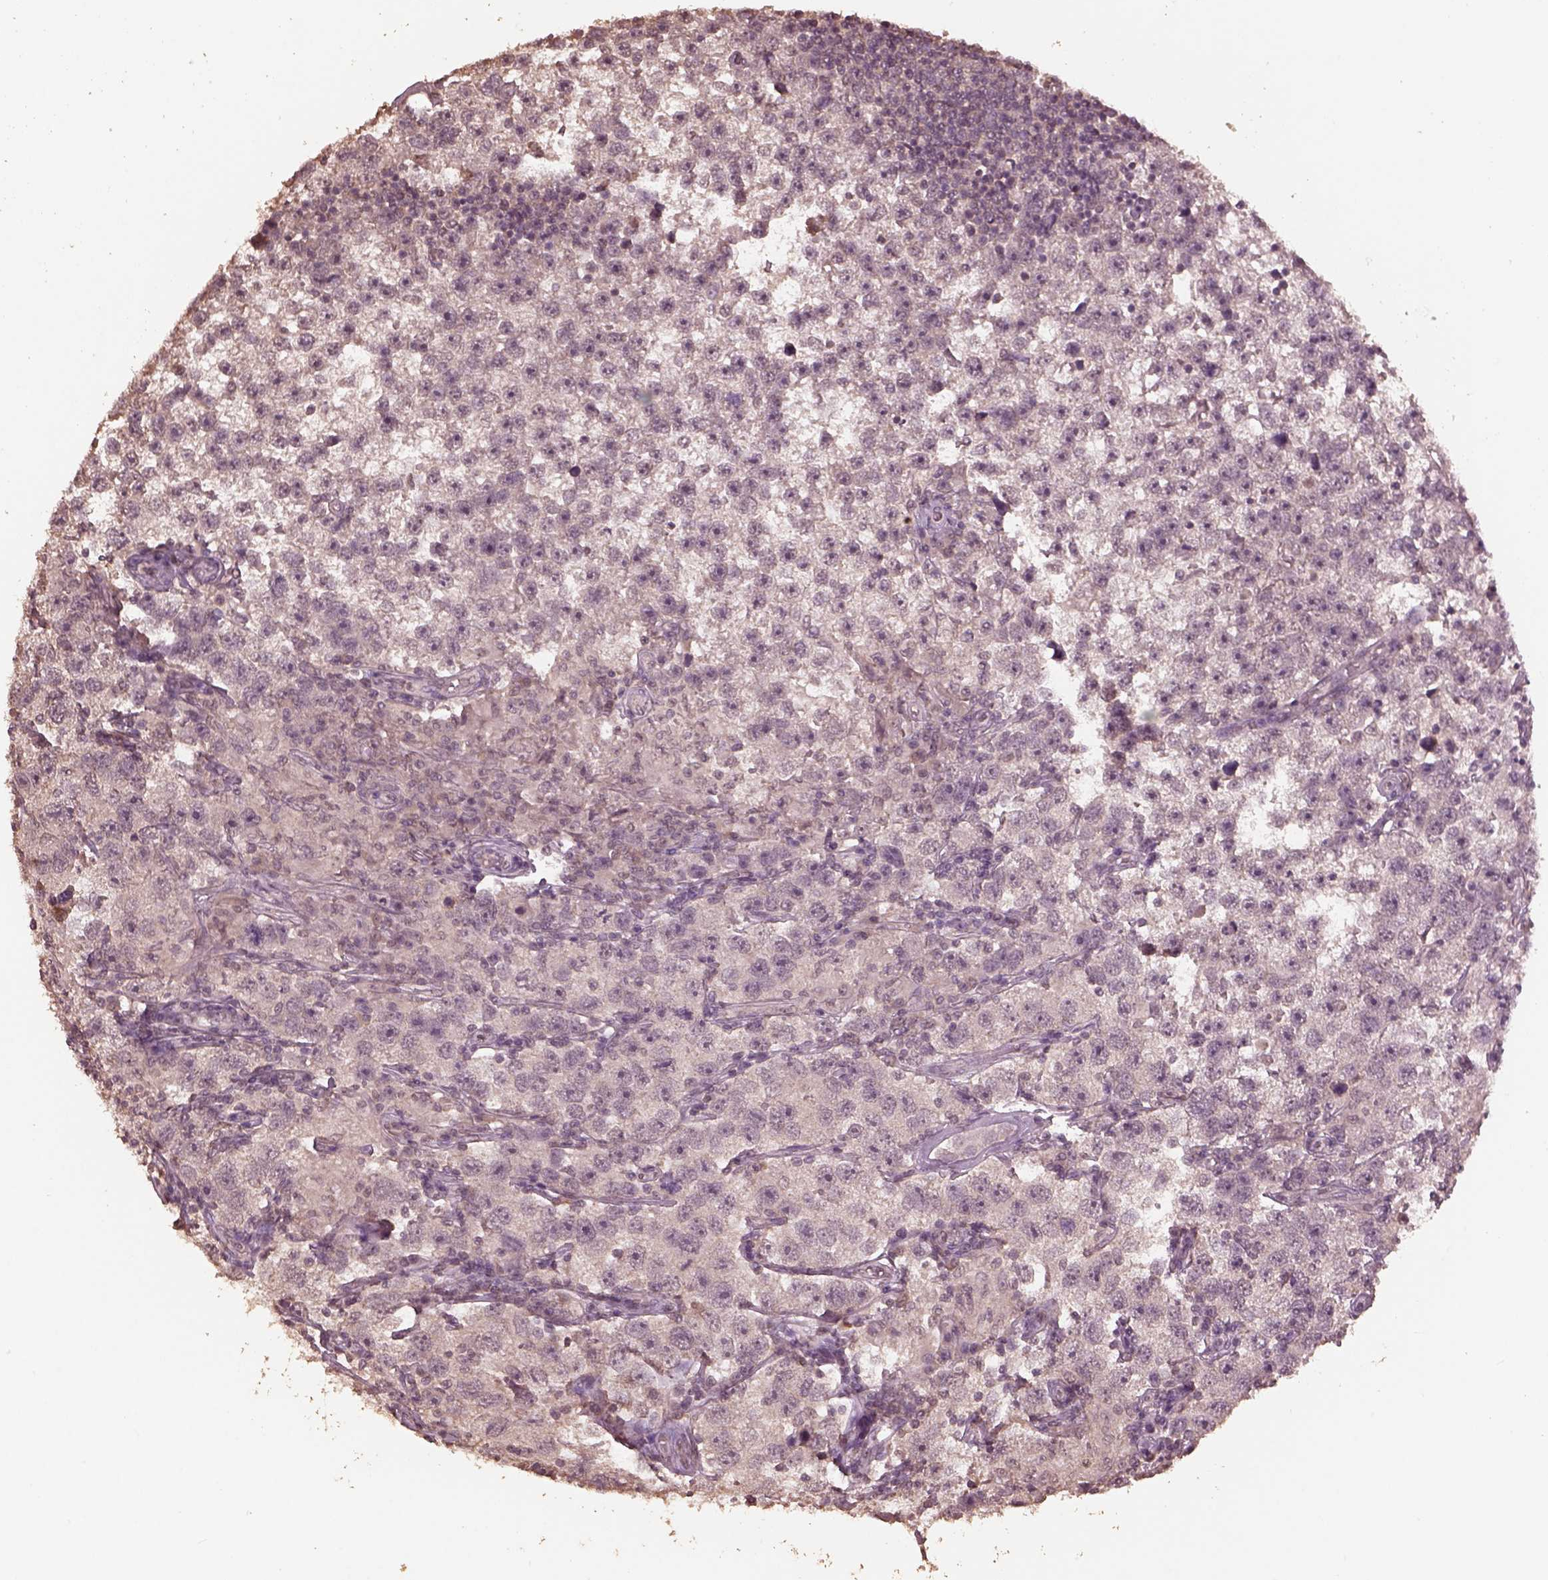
{"staining": {"intensity": "negative", "quantity": "none", "location": "none"}, "tissue": "testis cancer", "cell_type": "Tumor cells", "image_type": "cancer", "snomed": [{"axis": "morphology", "description": "Seminoma, NOS"}, {"axis": "topography", "description": "Testis"}], "caption": "Tumor cells show no significant protein staining in testis seminoma.", "gene": "CPT1C", "patient": {"sex": "male", "age": 26}}